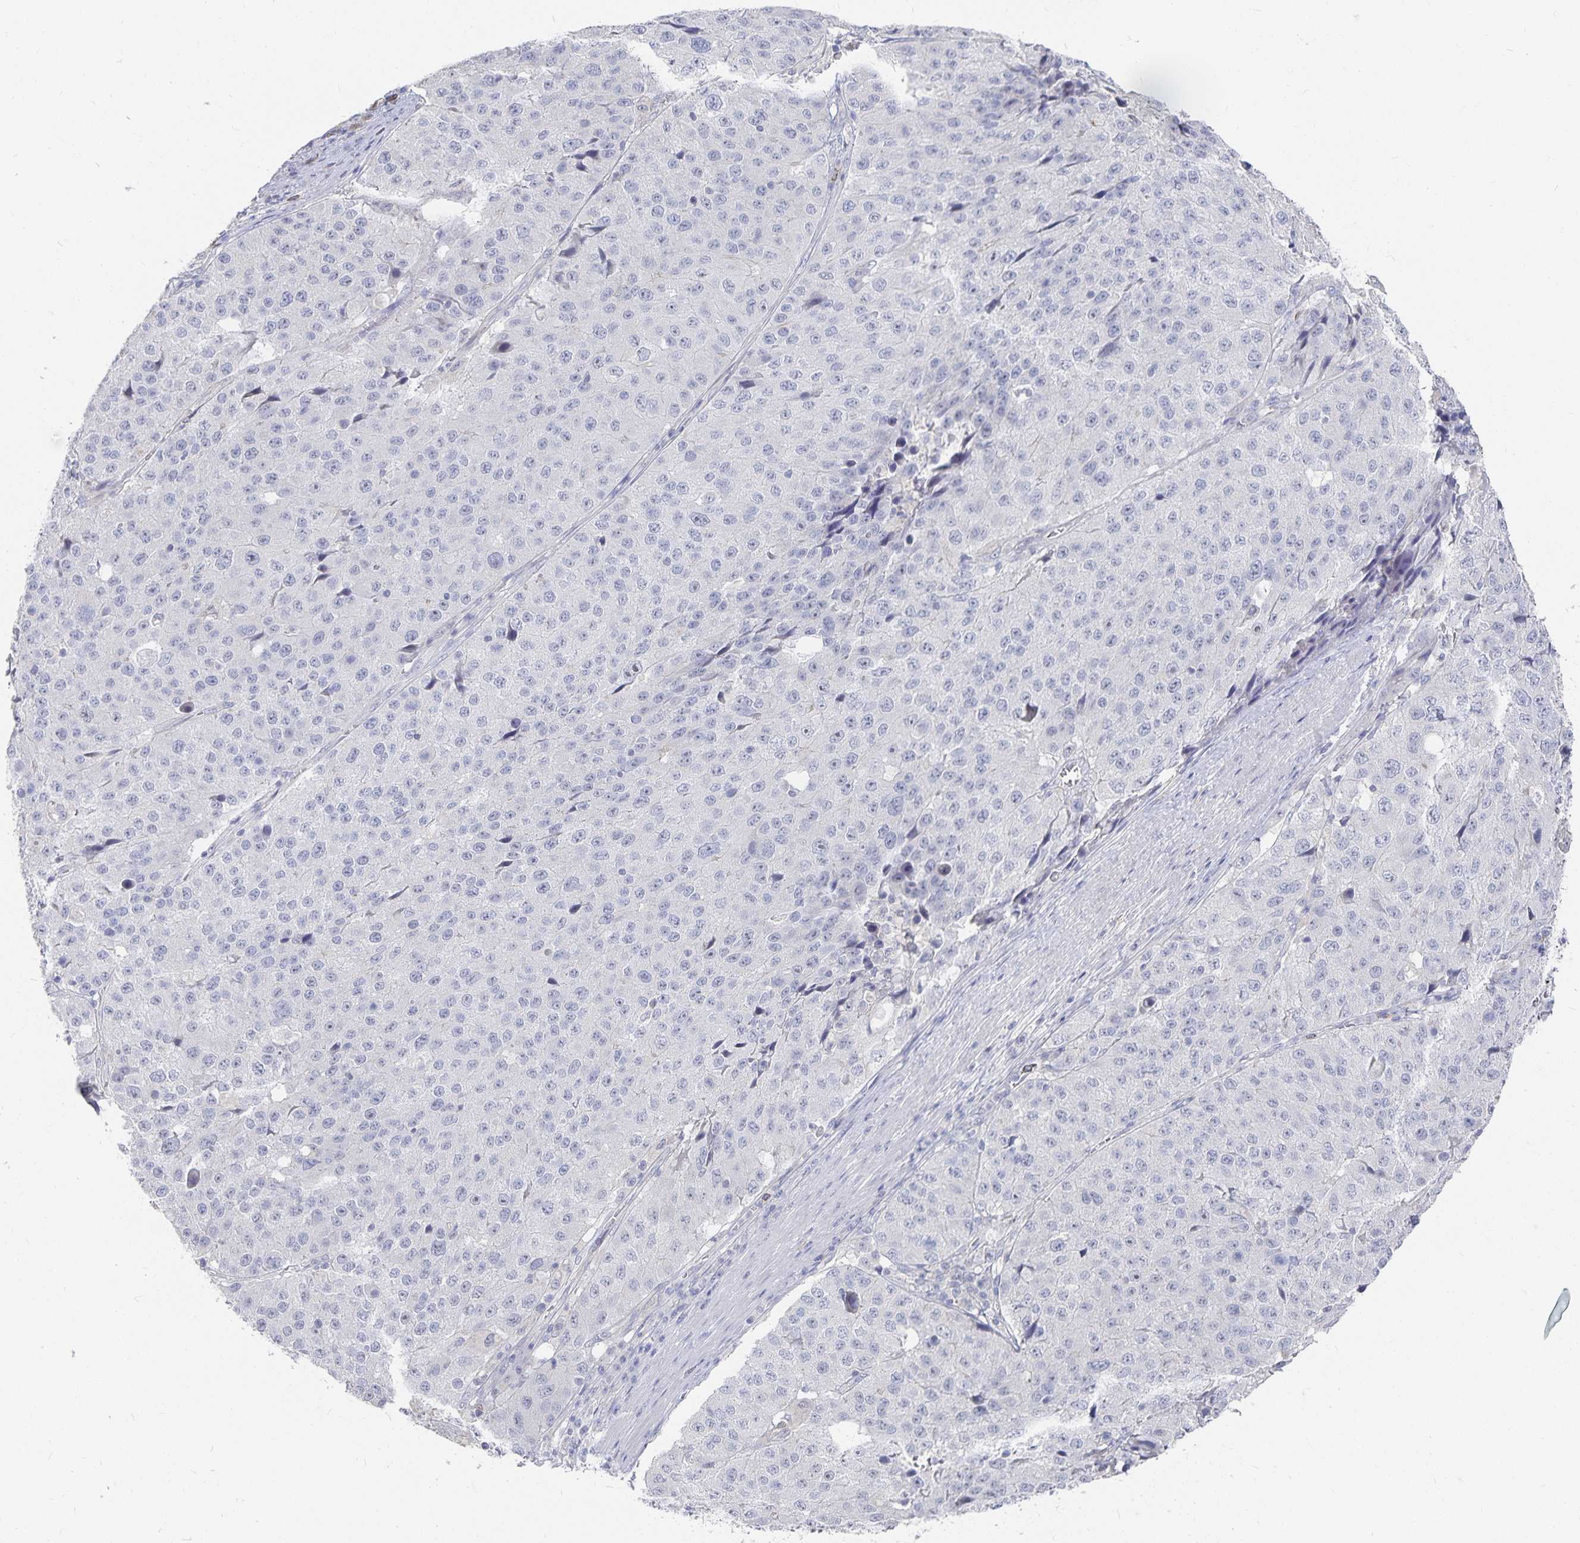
{"staining": {"intensity": "negative", "quantity": "none", "location": "none"}, "tissue": "stomach cancer", "cell_type": "Tumor cells", "image_type": "cancer", "snomed": [{"axis": "morphology", "description": "Adenocarcinoma, NOS"}, {"axis": "topography", "description": "Stomach"}], "caption": "This is an immunohistochemistry photomicrograph of human adenocarcinoma (stomach). There is no expression in tumor cells.", "gene": "DNAH9", "patient": {"sex": "male", "age": 71}}